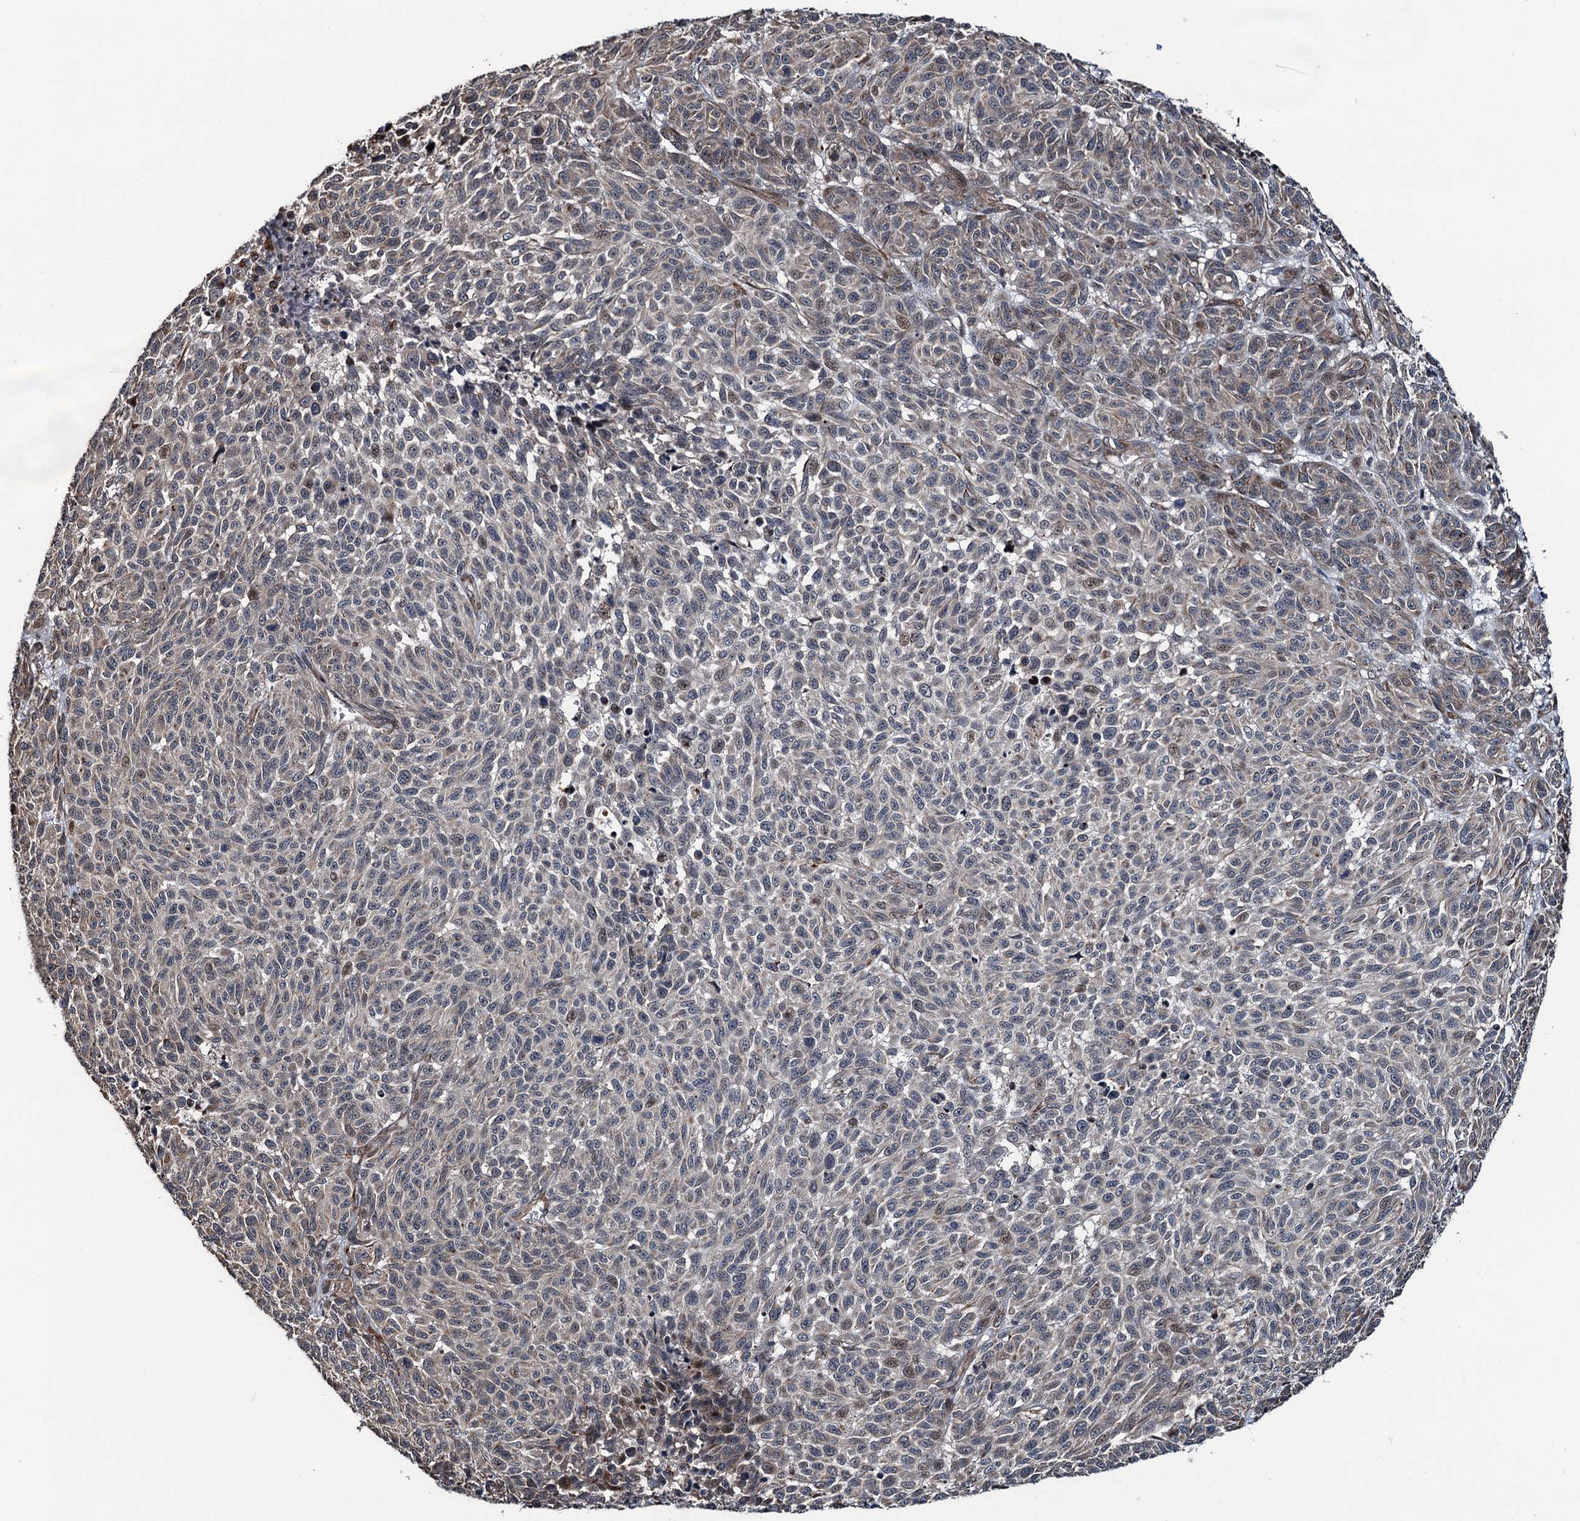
{"staining": {"intensity": "weak", "quantity": "<25%", "location": "cytoplasmic/membranous,nuclear"}, "tissue": "melanoma", "cell_type": "Tumor cells", "image_type": "cancer", "snomed": [{"axis": "morphology", "description": "Malignant melanoma, NOS"}, {"axis": "topography", "description": "Skin"}], "caption": "Melanoma stained for a protein using immunohistochemistry exhibits no expression tumor cells.", "gene": "WHAMM", "patient": {"sex": "male", "age": 49}}